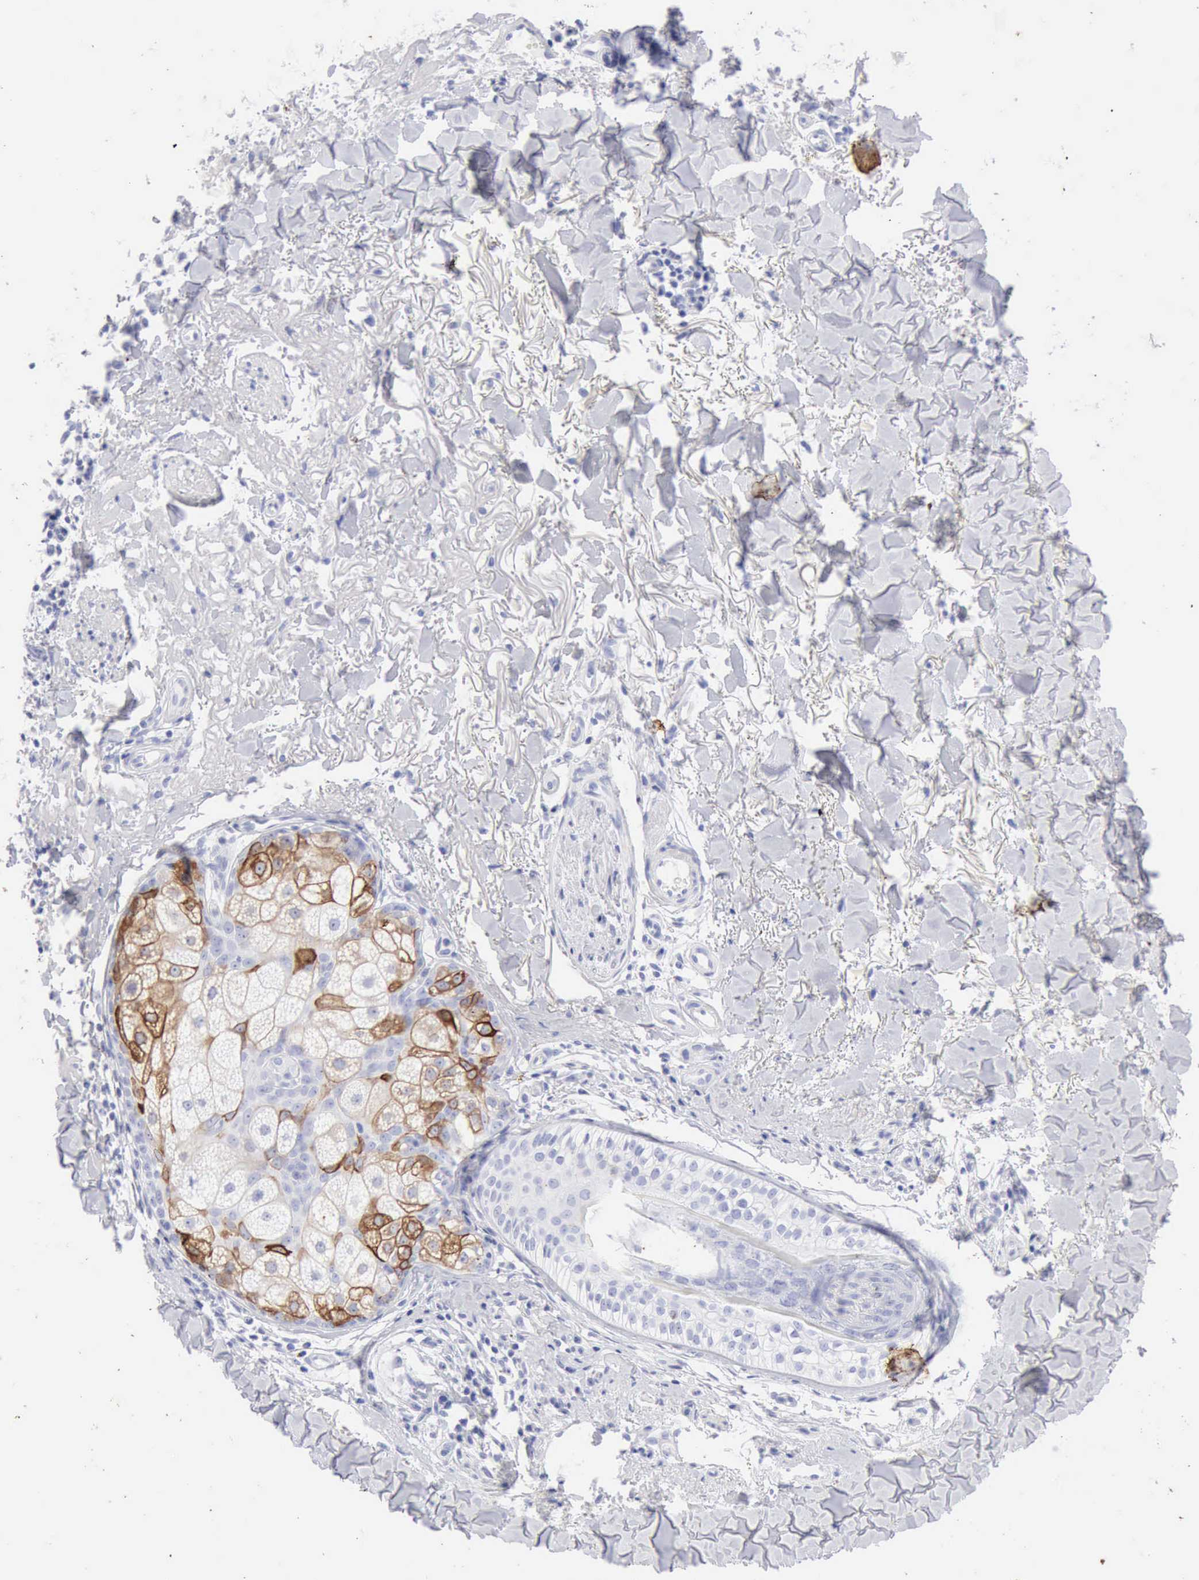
{"staining": {"intensity": "negative", "quantity": "none", "location": "none"}, "tissue": "skin cancer", "cell_type": "Tumor cells", "image_type": "cancer", "snomed": [{"axis": "morphology", "description": "Basal cell carcinoma"}, {"axis": "topography", "description": "Skin"}], "caption": "Basal cell carcinoma (skin) was stained to show a protein in brown. There is no significant positivity in tumor cells.", "gene": "KRT10", "patient": {"sex": "female", "age": 81}}